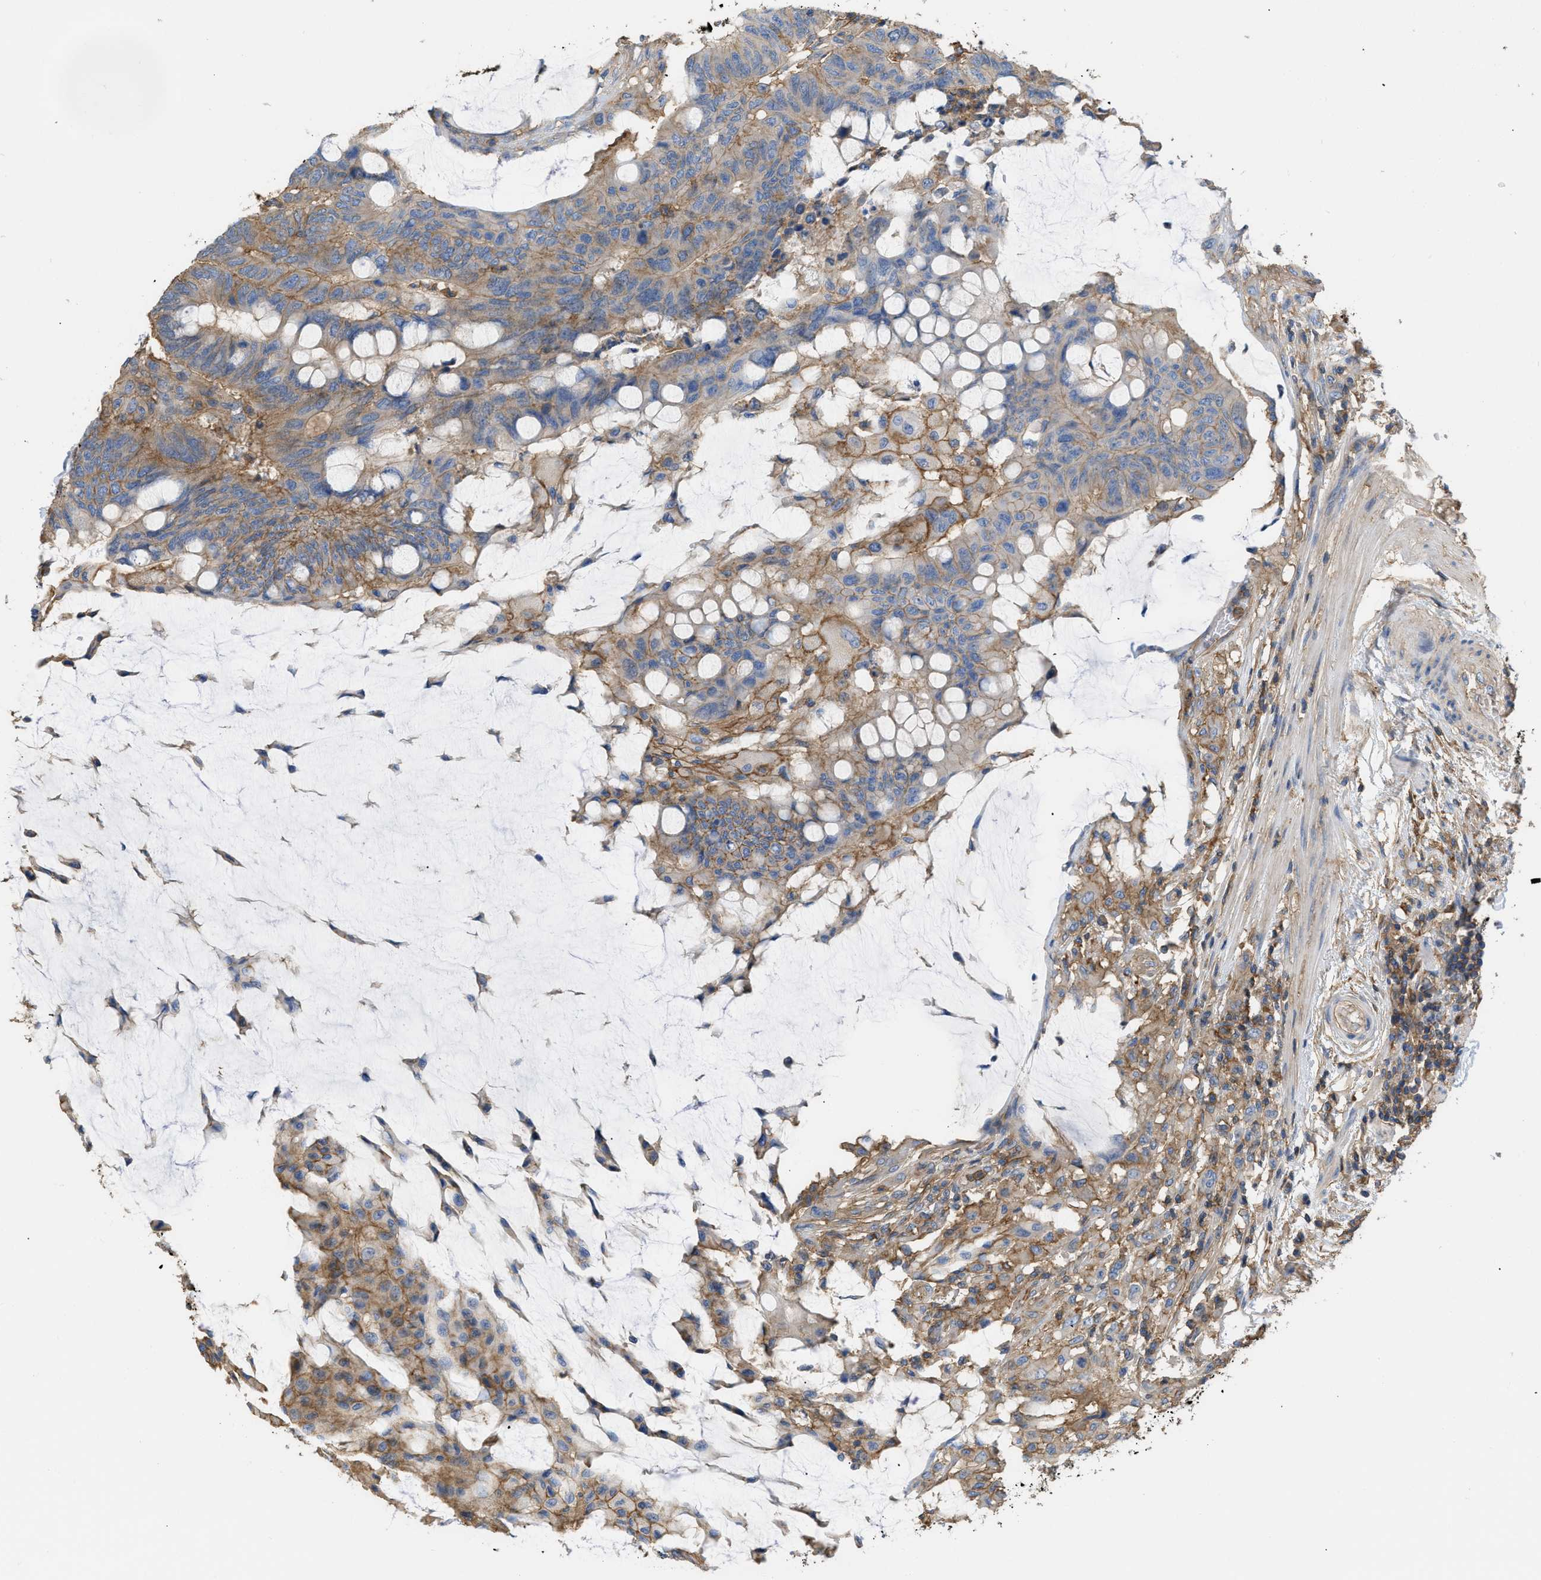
{"staining": {"intensity": "moderate", "quantity": ">75%", "location": "cytoplasmic/membranous"}, "tissue": "colorectal cancer", "cell_type": "Tumor cells", "image_type": "cancer", "snomed": [{"axis": "morphology", "description": "Normal tissue, NOS"}, {"axis": "morphology", "description": "Adenocarcinoma, NOS"}, {"axis": "topography", "description": "Rectum"}, {"axis": "topography", "description": "Peripheral nerve tissue"}], "caption": "Immunohistochemistry (IHC) photomicrograph of neoplastic tissue: human colorectal cancer stained using IHC displays medium levels of moderate protein expression localized specifically in the cytoplasmic/membranous of tumor cells, appearing as a cytoplasmic/membranous brown color.", "gene": "GNB4", "patient": {"sex": "male", "age": 92}}